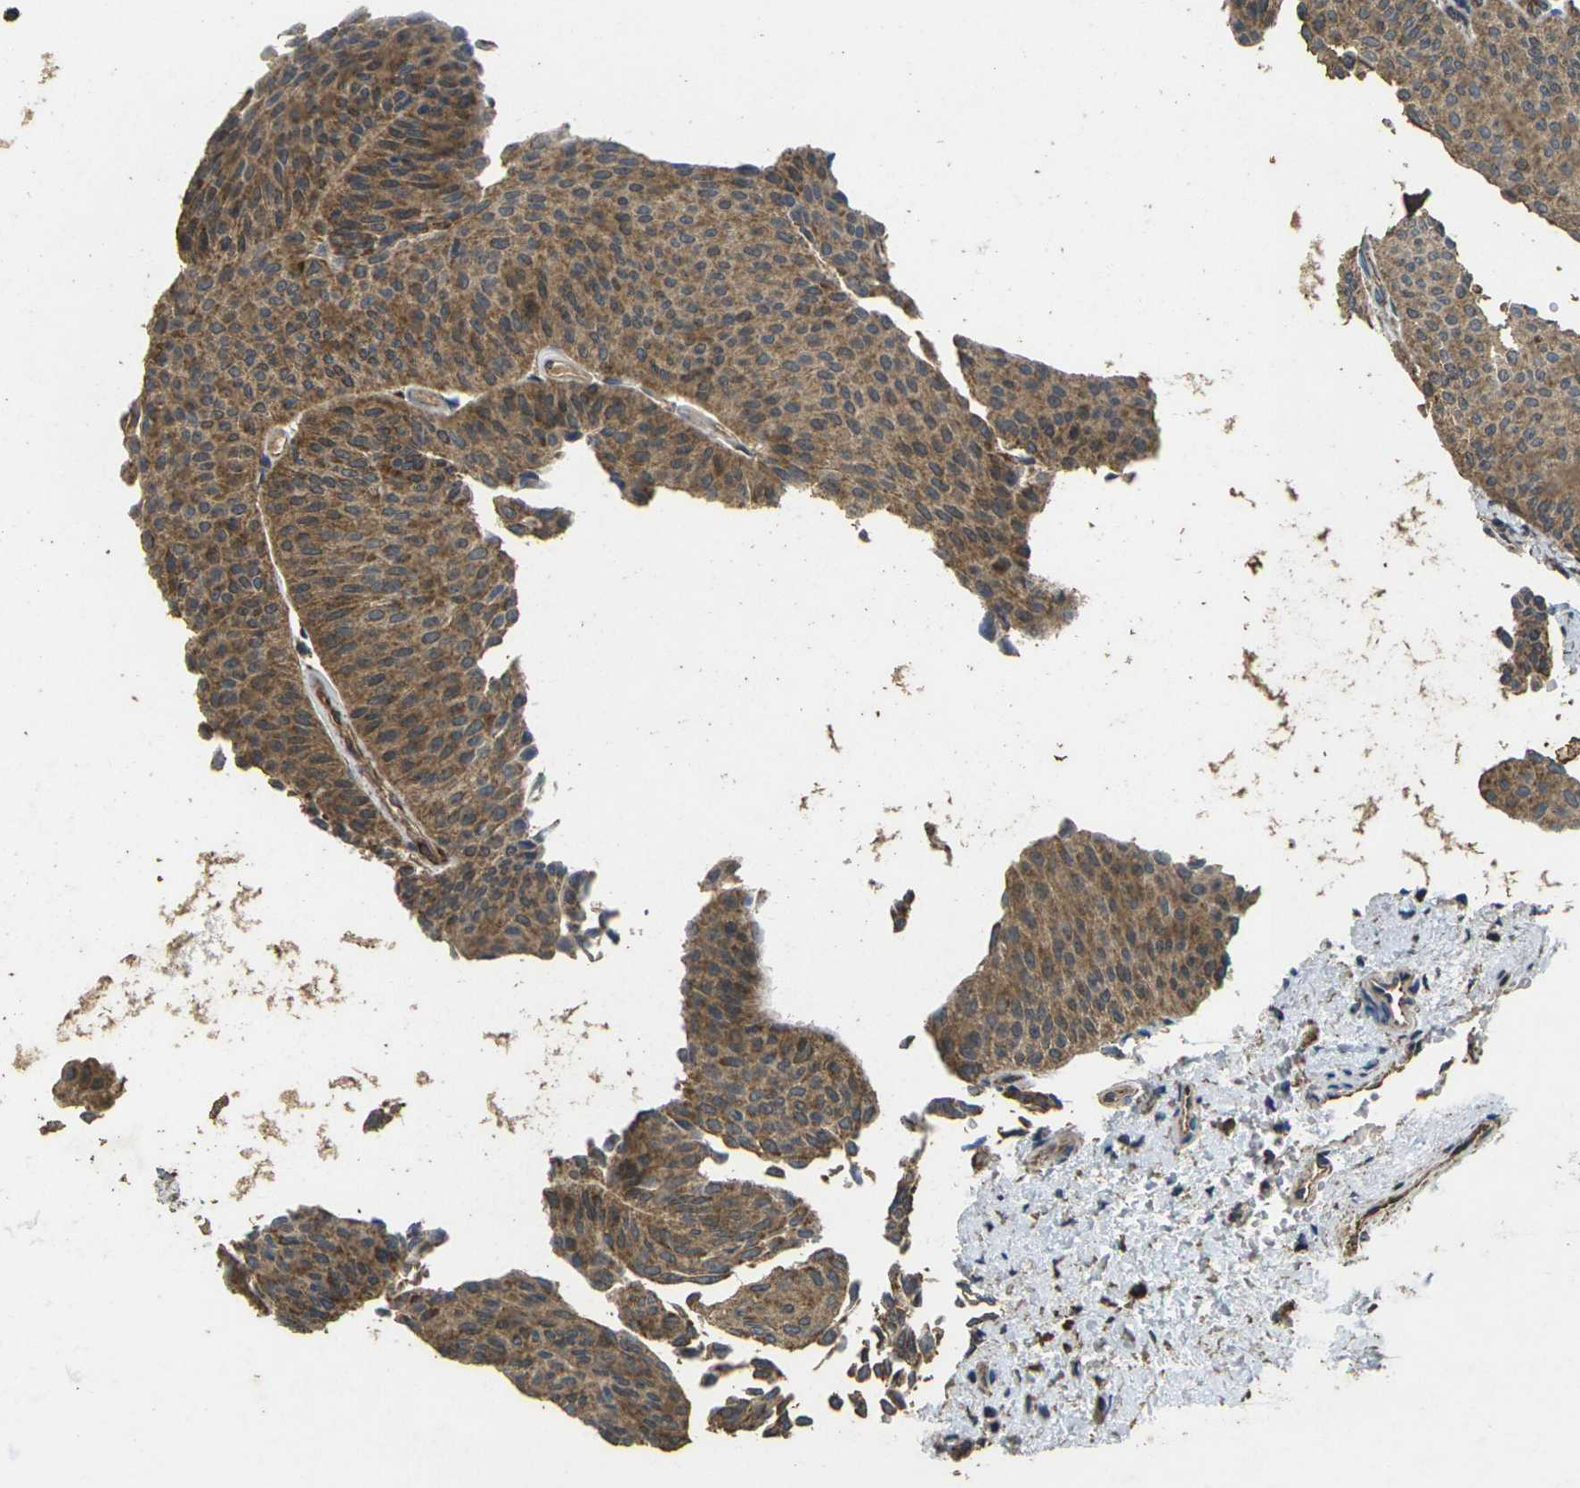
{"staining": {"intensity": "moderate", "quantity": ">75%", "location": "cytoplasmic/membranous"}, "tissue": "urothelial cancer", "cell_type": "Tumor cells", "image_type": "cancer", "snomed": [{"axis": "morphology", "description": "Urothelial carcinoma, Low grade"}, {"axis": "topography", "description": "Urinary bladder"}], "caption": "About >75% of tumor cells in human urothelial carcinoma (low-grade) exhibit moderate cytoplasmic/membranous protein positivity as visualized by brown immunohistochemical staining.", "gene": "MAPK11", "patient": {"sex": "female", "age": 60}}